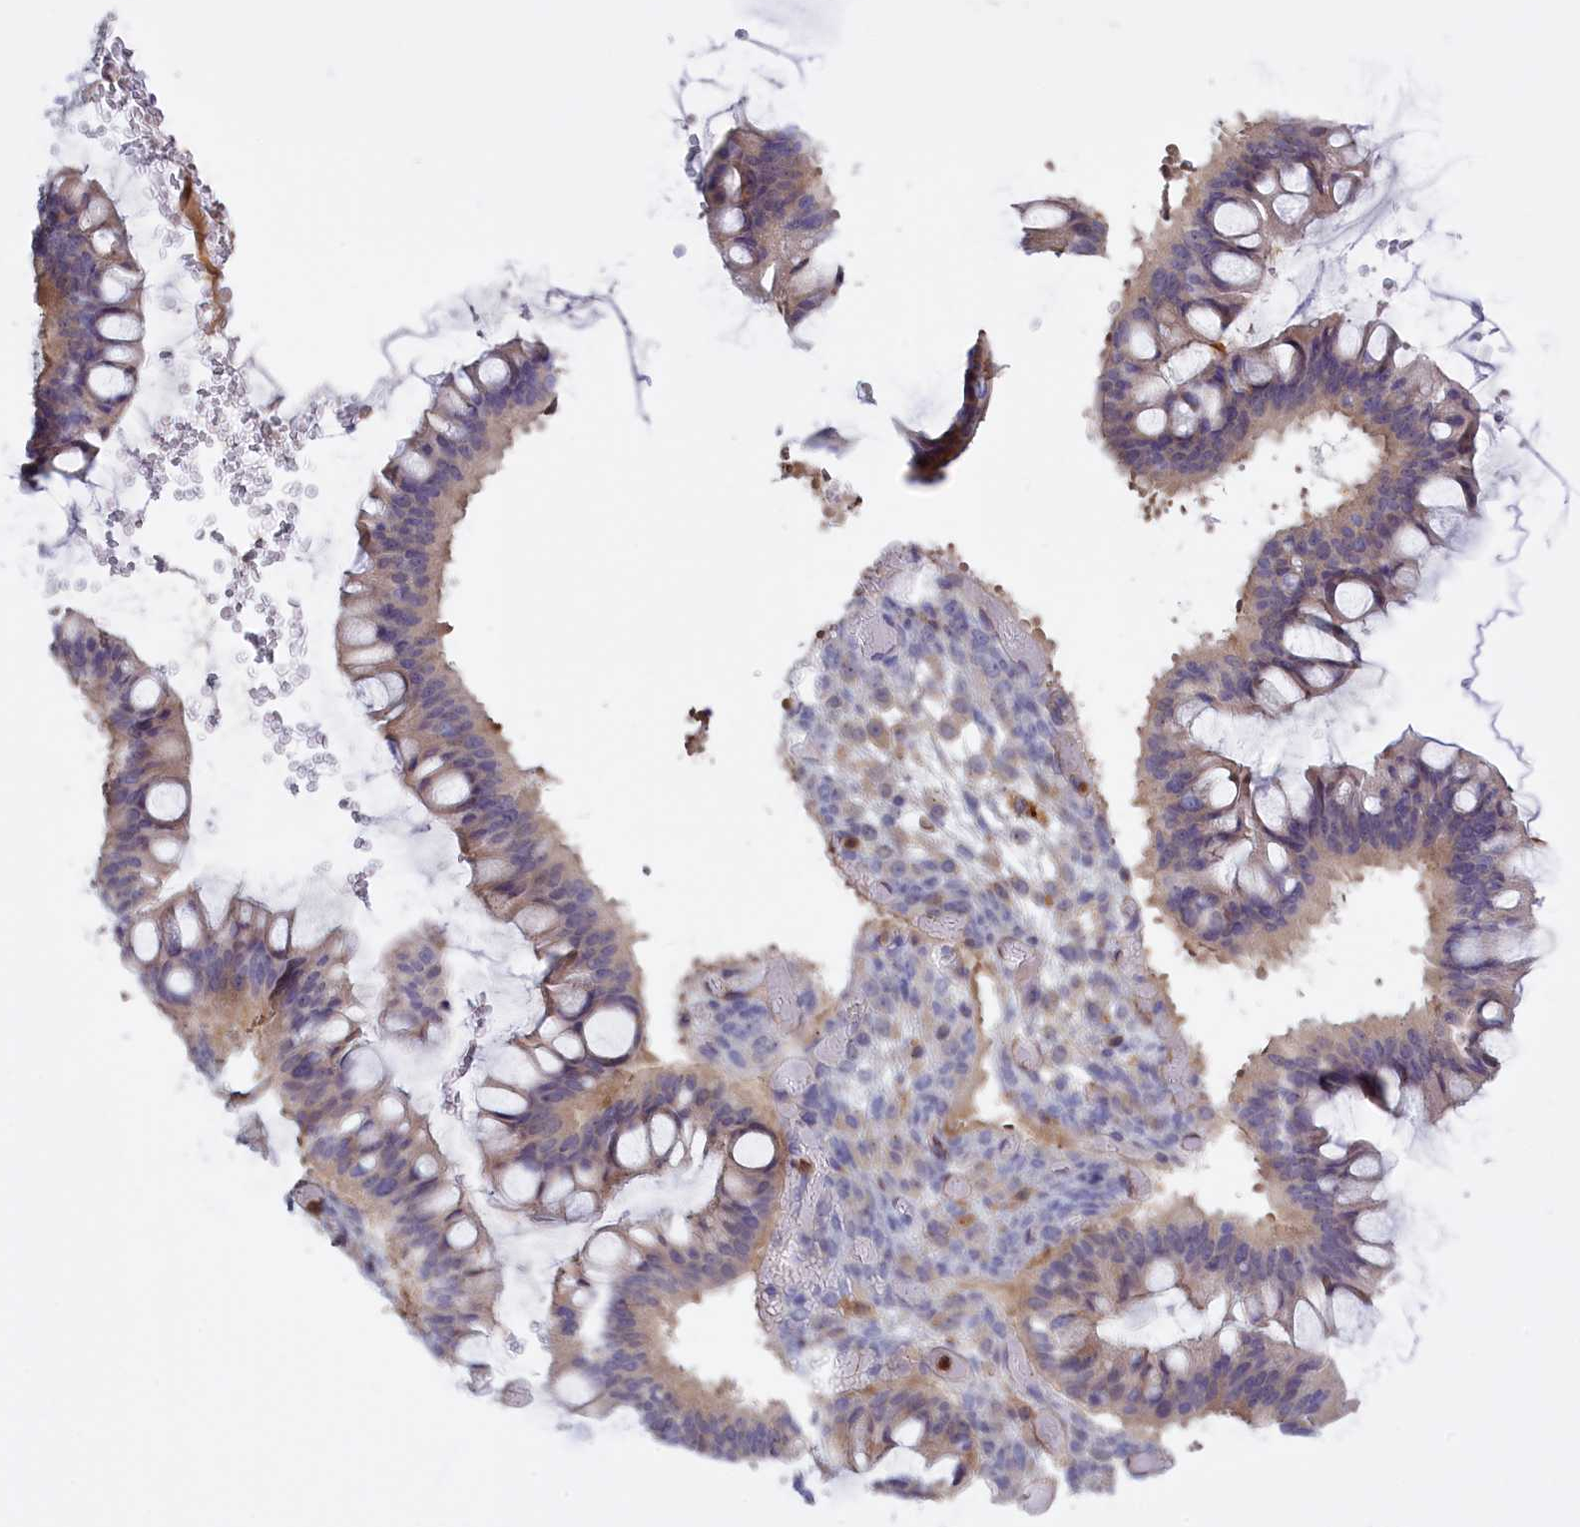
{"staining": {"intensity": "weak", "quantity": "<25%", "location": "cytoplasmic/membranous"}, "tissue": "ovarian cancer", "cell_type": "Tumor cells", "image_type": "cancer", "snomed": [{"axis": "morphology", "description": "Cystadenocarcinoma, mucinous, NOS"}, {"axis": "topography", "description": "Ovary"}], "caption": "Human ovarian mucinous cystadenocarcinoma stained for a protein using immunohistochemistry reveals no positivity in tumor cells.", "gene": "FAM149B1", "patient": {"sex": "female", "age": 73}}